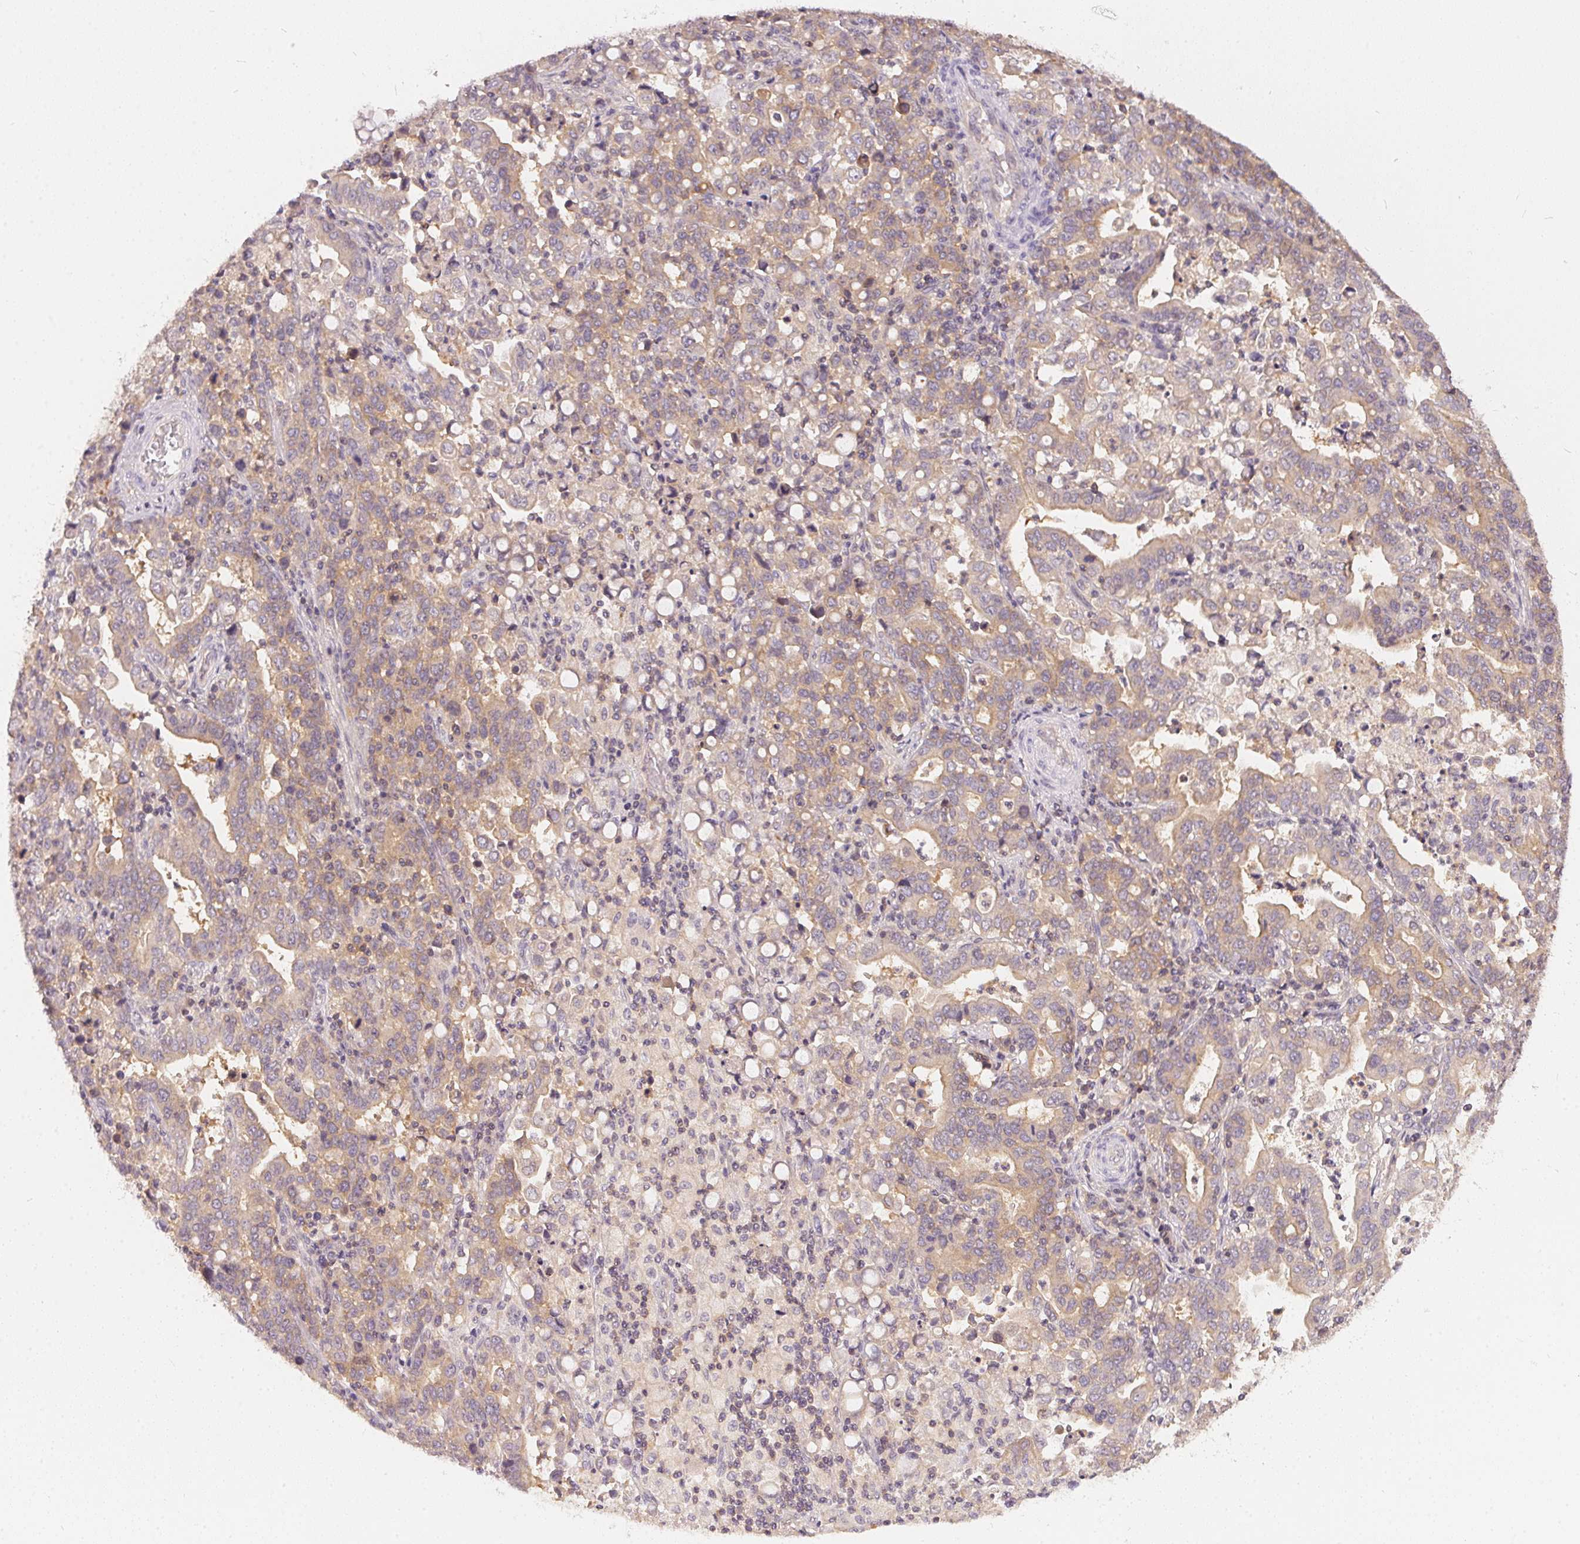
{"staining": {"intensity": "weak", "quantity": ">75%", "location": "cytoplasmic/membranous"}, "tissue": "stomach cancer", "cell_type": "Tumor cells", "image_type": "cancer", "snomed": [{"axis": "morphology", "description": "Adenocarcinoma, NOS"}, {"axis": "topography", "description": "Stomach, upper"}], "caption": "IHC (DAB (3,3'-diaminobenzidine)) staining of stomach adenocarcinoma reveals weak cytoplasmic/membranous protein staining in about >75% of tumor cells.", "gene": "BLMH", "patient": {"sex": "male", "age": 69}}